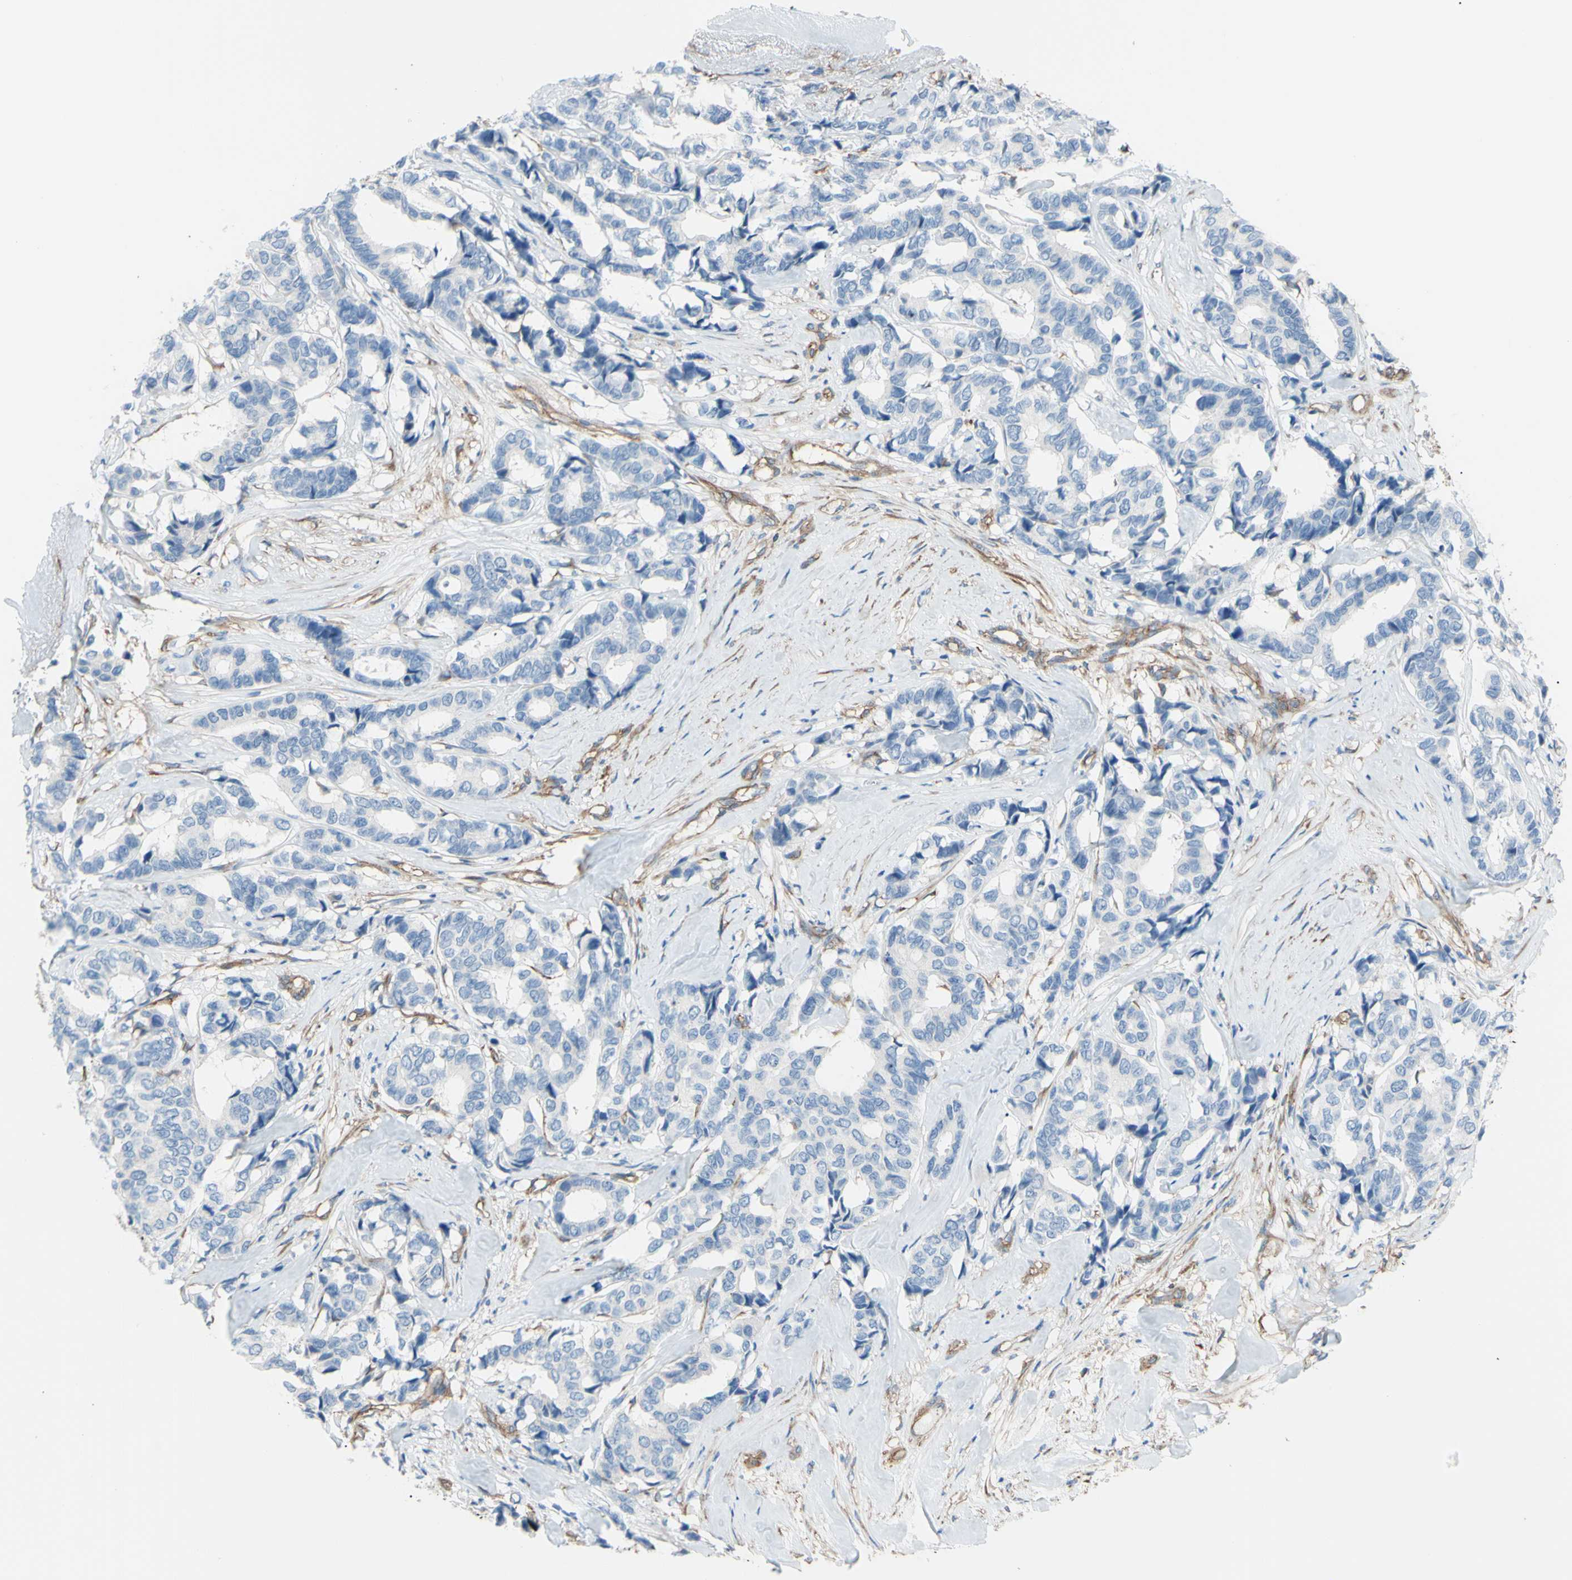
{"staining": {"intensity": "negative", "quantity": "none", "location": "none"}, "tissue": "breast cancer", "cell_type": "Tumor cells", "image_type": "cancer", "snomed": [{"axis": "morphology", "description": "Duct carcinoma"}, {"axis": "topography", "description": "Breast"}], "caption": "IHC of human breast cancer displays no staining in tumor cells. (DAB immunohistochemistry visualized using brightfield microscopy, high magnification).", "gene": "ADD1", "patient": {"sex": "female", "age": 87}}